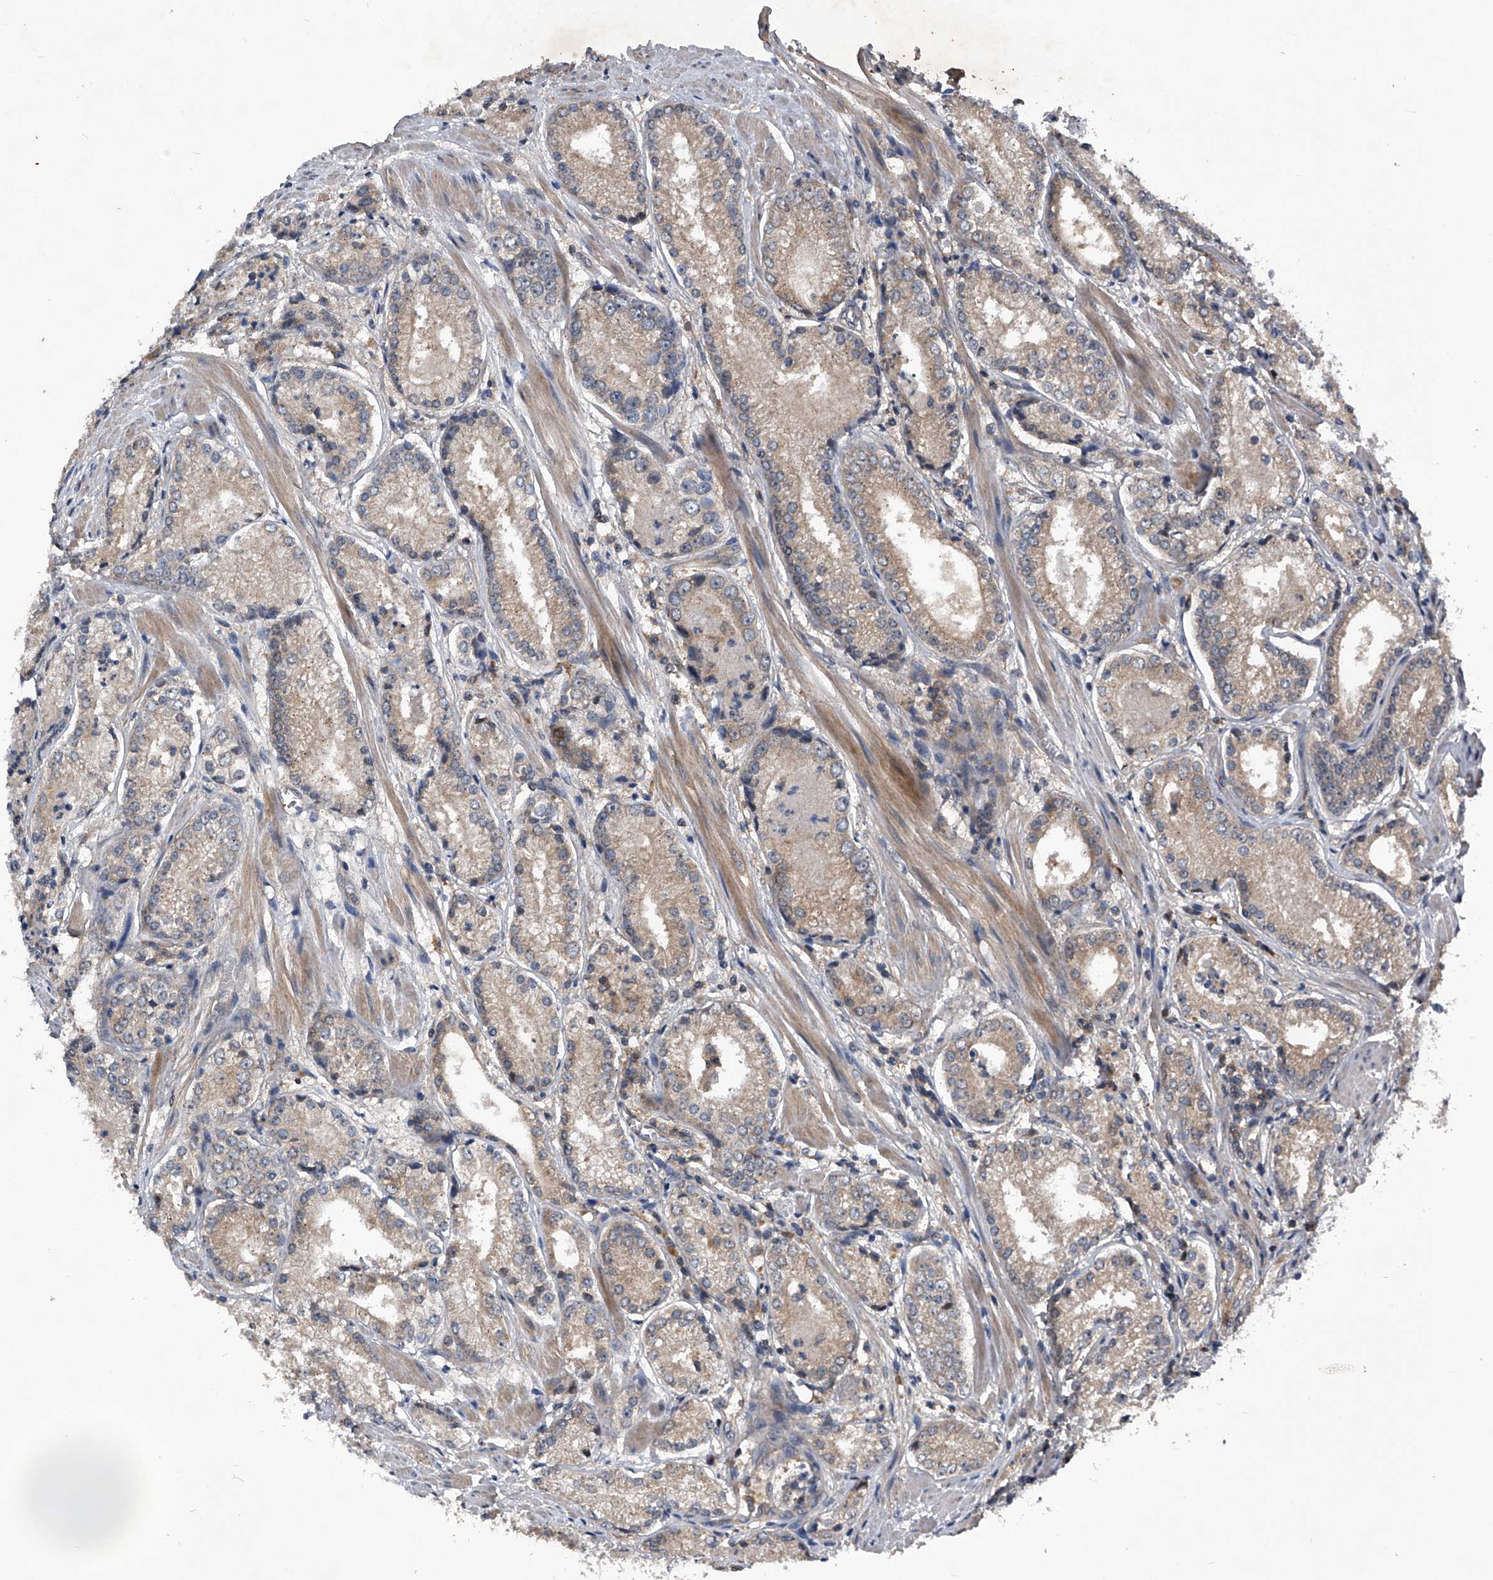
{"staining": {"intensity": "weak", "quantity": "<25%", "location": "cytoplasmic/membranous"}, "tissue": "prostate cancer", "cell_type": "Tumor cells", "image_type": "cancer", "snomed": [{"axis": "morphology", "description": "Adenocarcinoma, Low grade"}, {"axis": "topography", "description": "Prostate"}], "caption": "This is an immunohistochemistry image of prostate low-grade adenocarcinoma. There is no expression in tumor cells.", "gene": "ZNF30", "patient": {"sex": "male", "age": 54}}